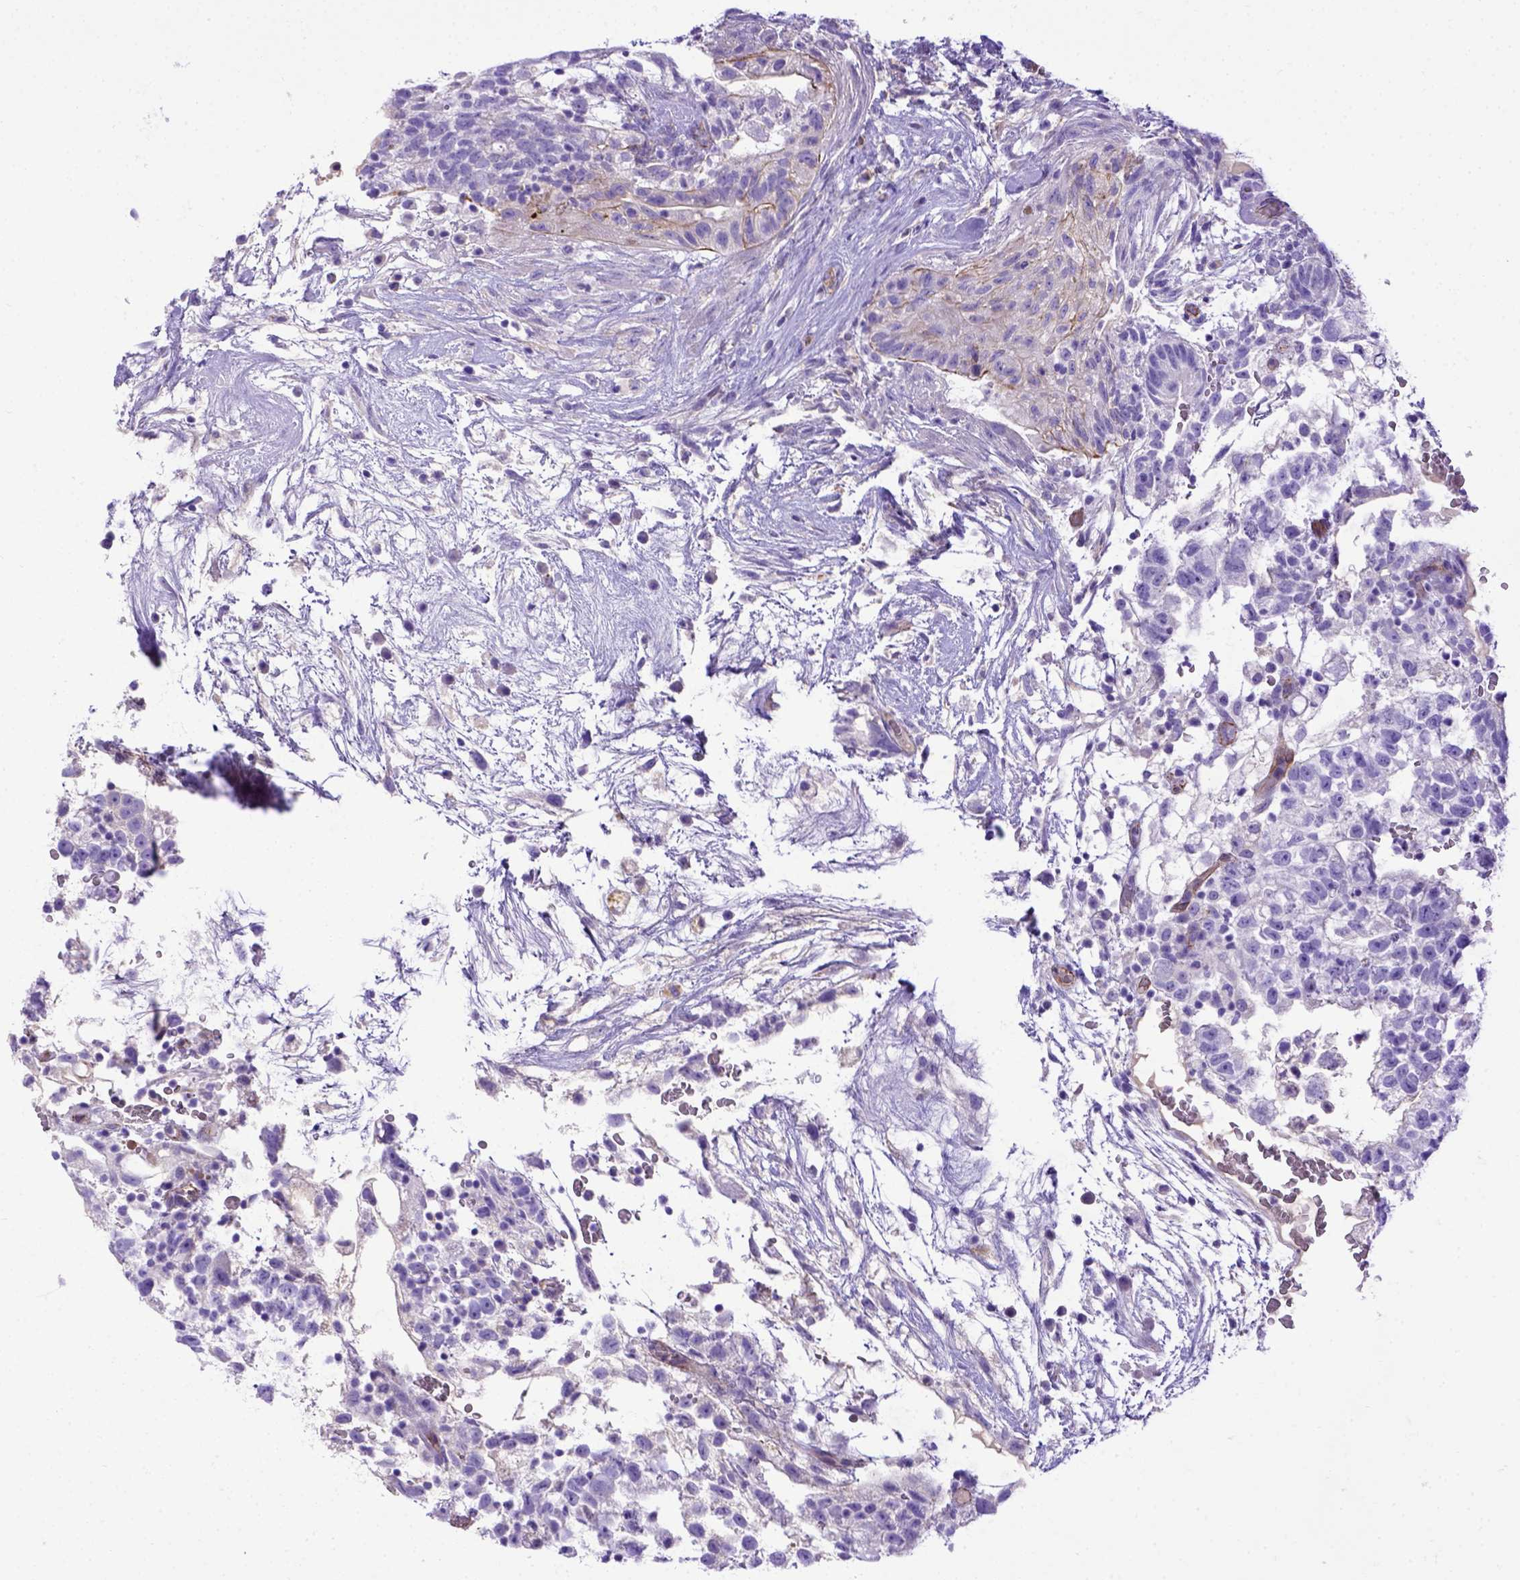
{"staining": {"intensity": "negative", "quantity": "none", "location": "none"}, "tissue": "testis cancer", "cell_type": "Tumor cells", "image_type": "cancer", "snomed": [{"axis": "morphology", "description": "Normal tissue, NOS"}, {"axis": "morphology", "description": "Carcinoma, Embryonal, NOS"}, {"axis": "topography", "description": "Testis"}], "caption": "Protein analysis of testis embryonal carcinoma demonstrates no significant staining in tumor cells.", "gene": "LRRC18", "patient": {"sex": "male", "age": 32}}